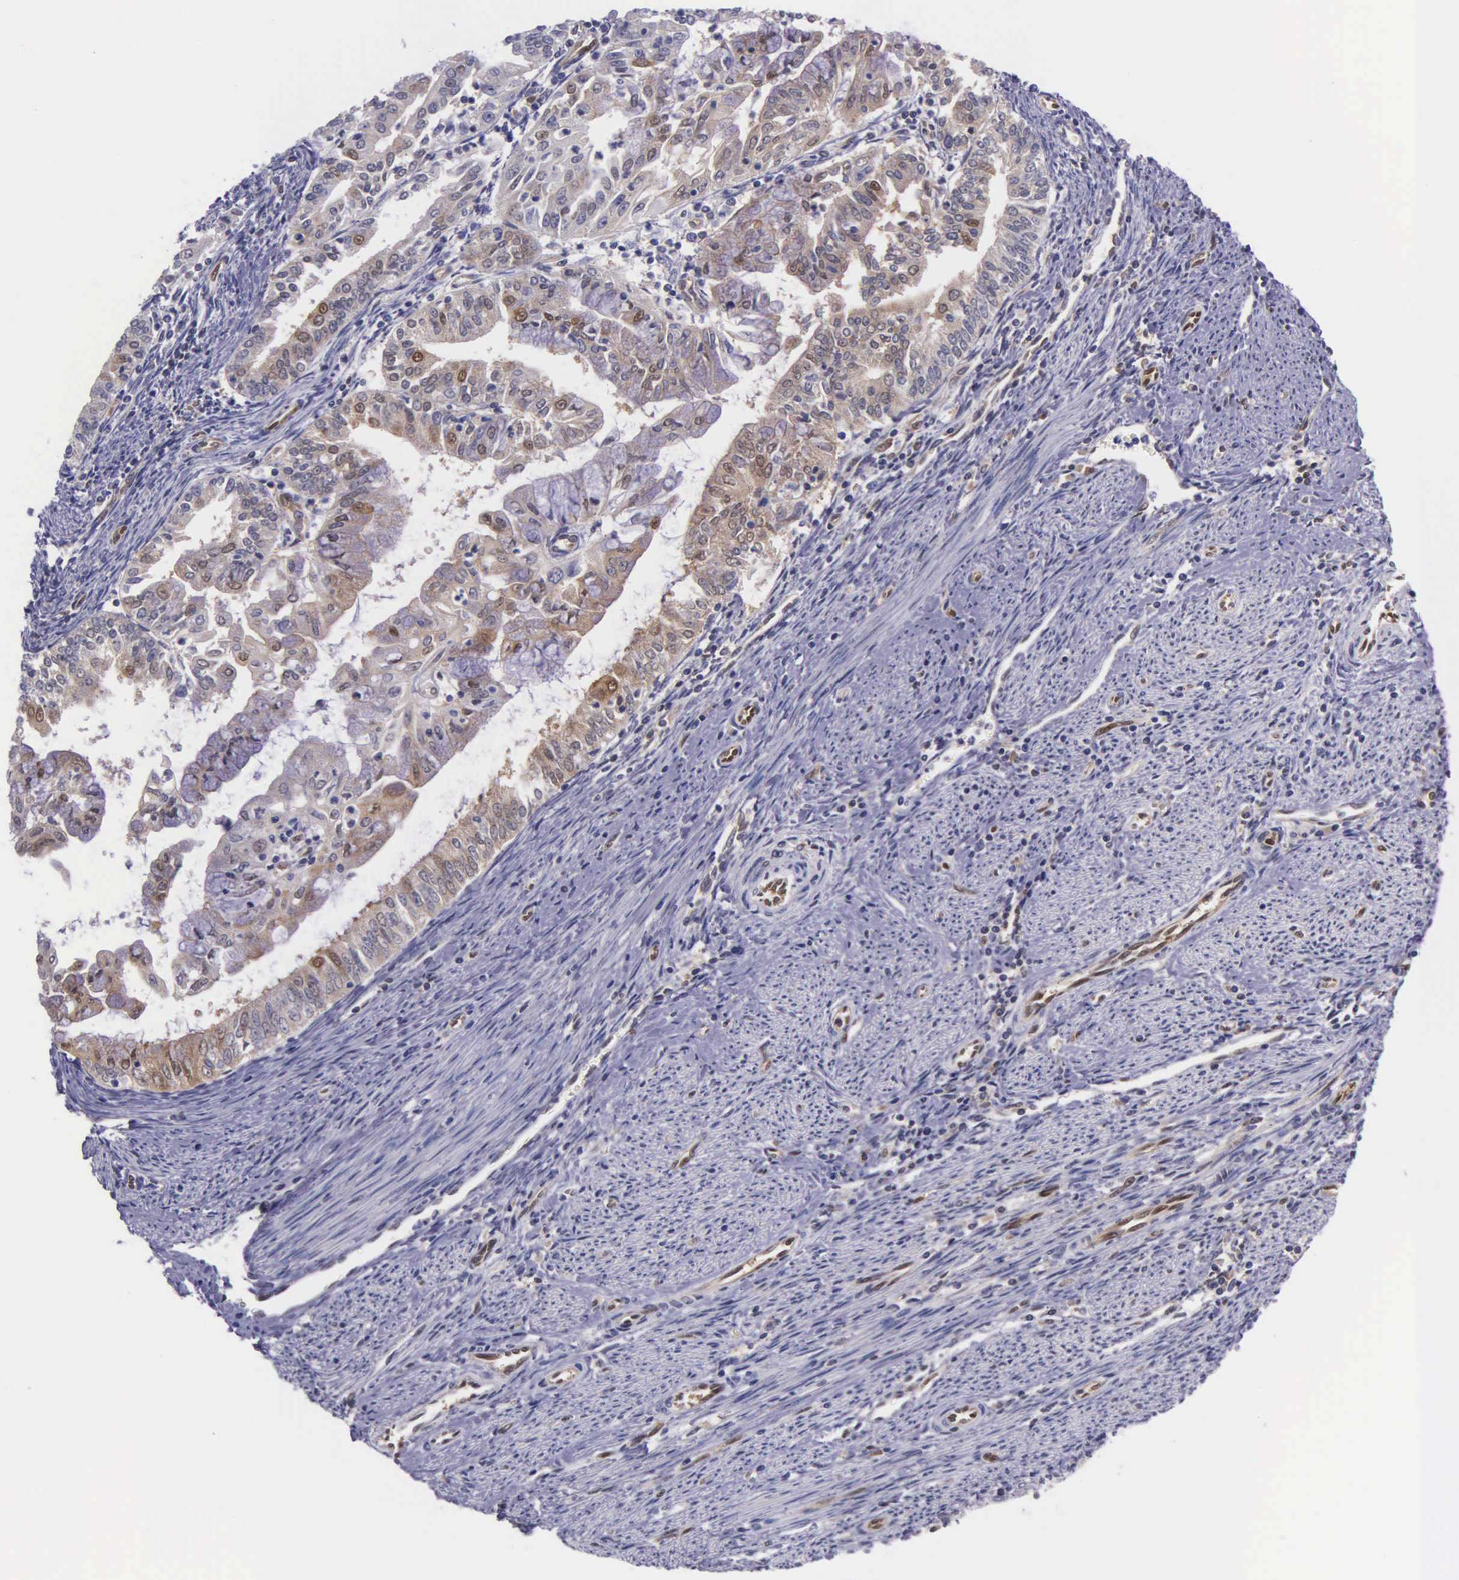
{"staining": {"intensity": "moderate", "quantity": ">75%", "location": "cytoplasmic/membranous,nuclear"}, "tissue": "endometrial cancer", "cell_type": "Tumor cells", "image_type": "cancer", "snomed": [{"axis": "morphology", "description": "Adenocarcinoma, NOS"}, {"axis": "topography", "description": "Endometrium"}], "caption": "Immunohistochemistry (IHC) of human endometrial adenocarcinoma reveals medium levels of moderate cytoplasmic/membranous and nuclear expression in about >75% of tumor cells.", "gene": "GMPR2", "patient": {"sex": "female", "age": 75}}